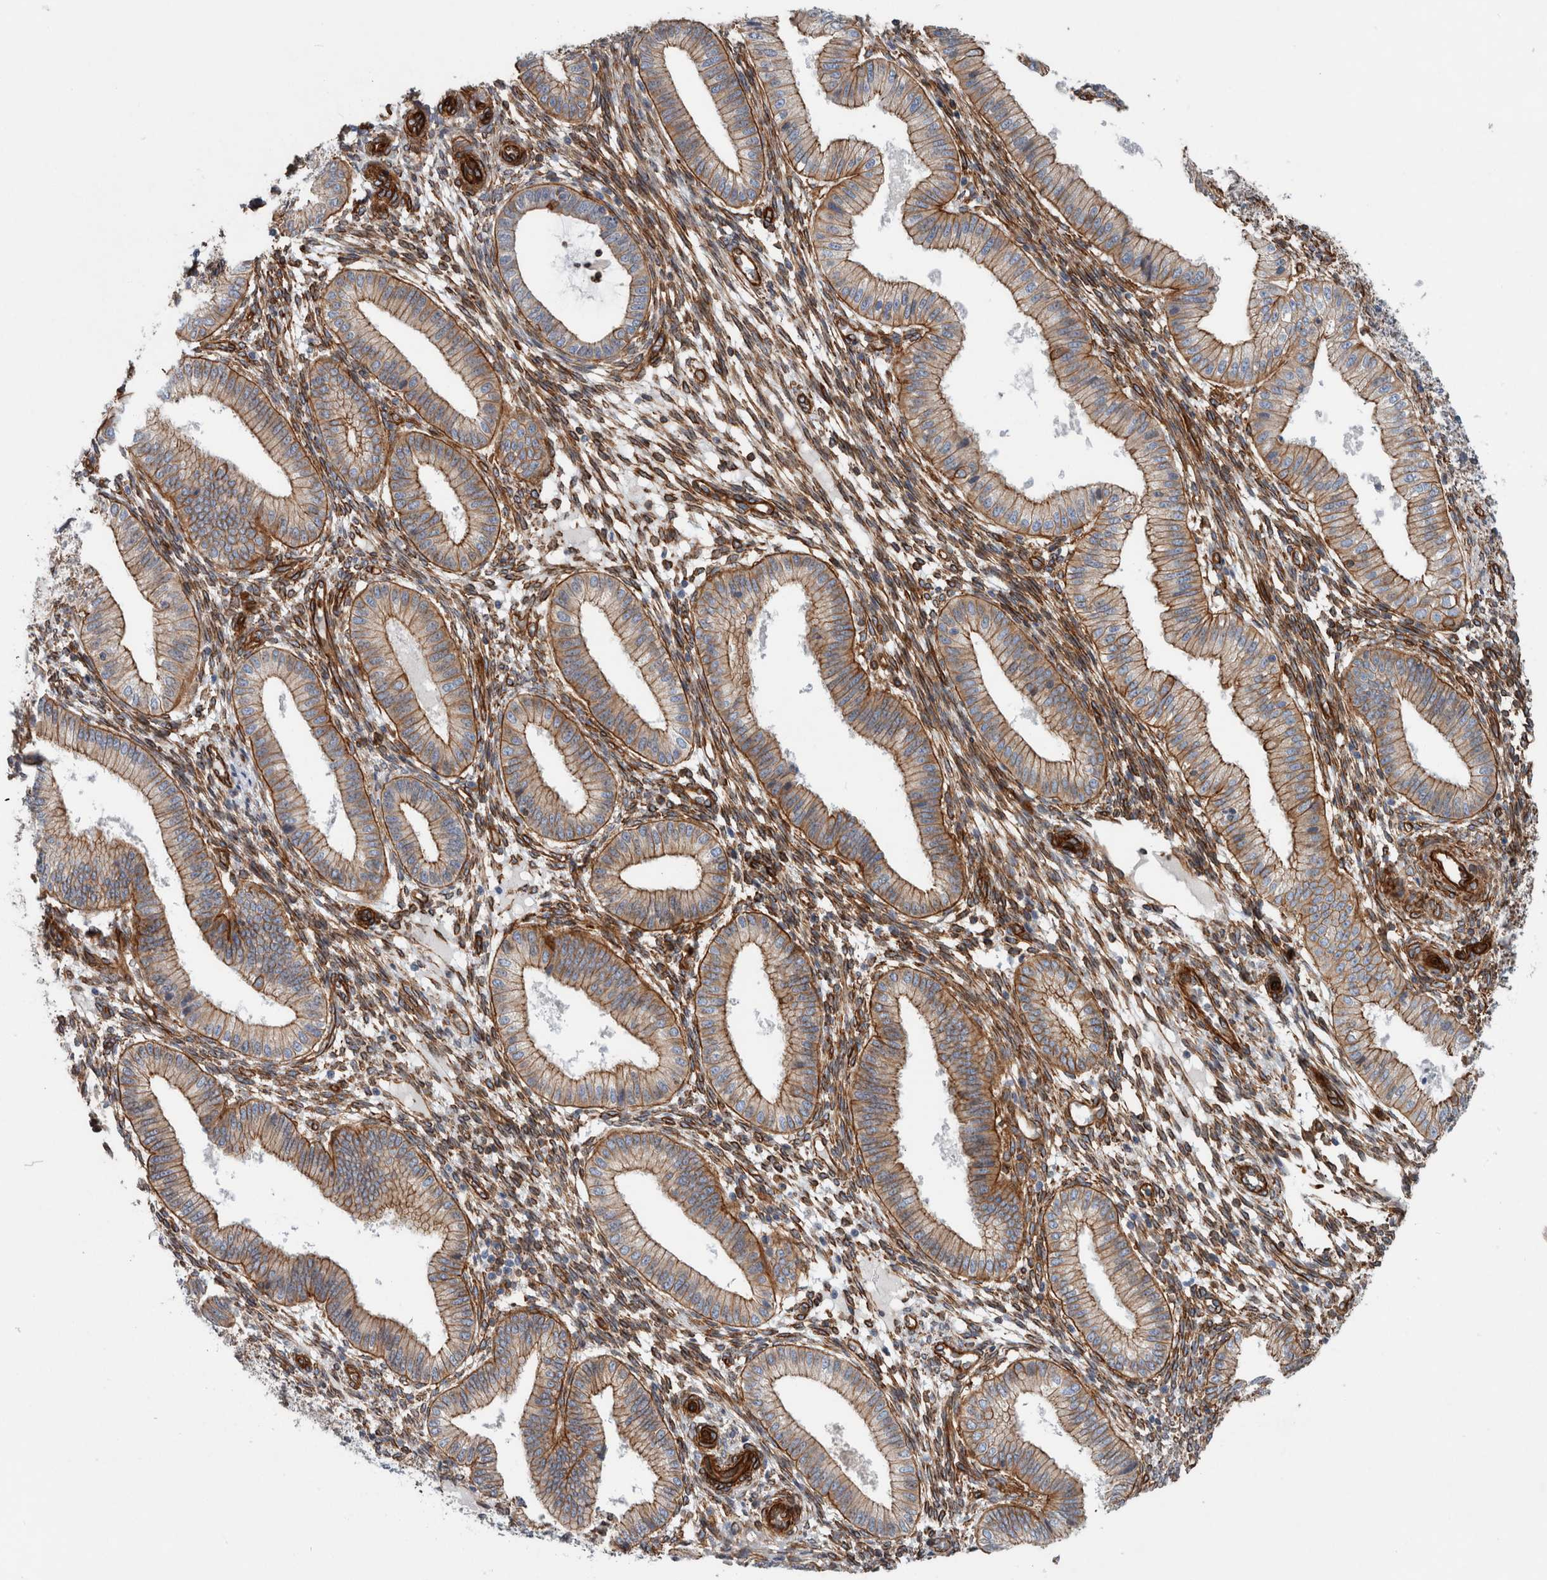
{"staining": {"intensity": "moderate", "quantity": ">75%", "location": "cytoplasmic/membranous"}, "tissue": "endometrium", "cell_type": "Cells in endometrial stroma", "image_type": "normal", "snomed": [{"axis": "morphology", "description": "Normal tissue, NOS"}, {"axis": "topography", "description": "Endometrium"}], "caption": "Moderate cytoplasmic/membranous staining for a protein is identified in about >75% of cells in endometrial stroma of benign endometrium using immunohistochemistry.", "gene": "PLEC", "patient": {"sex": "female", "age": 39}}